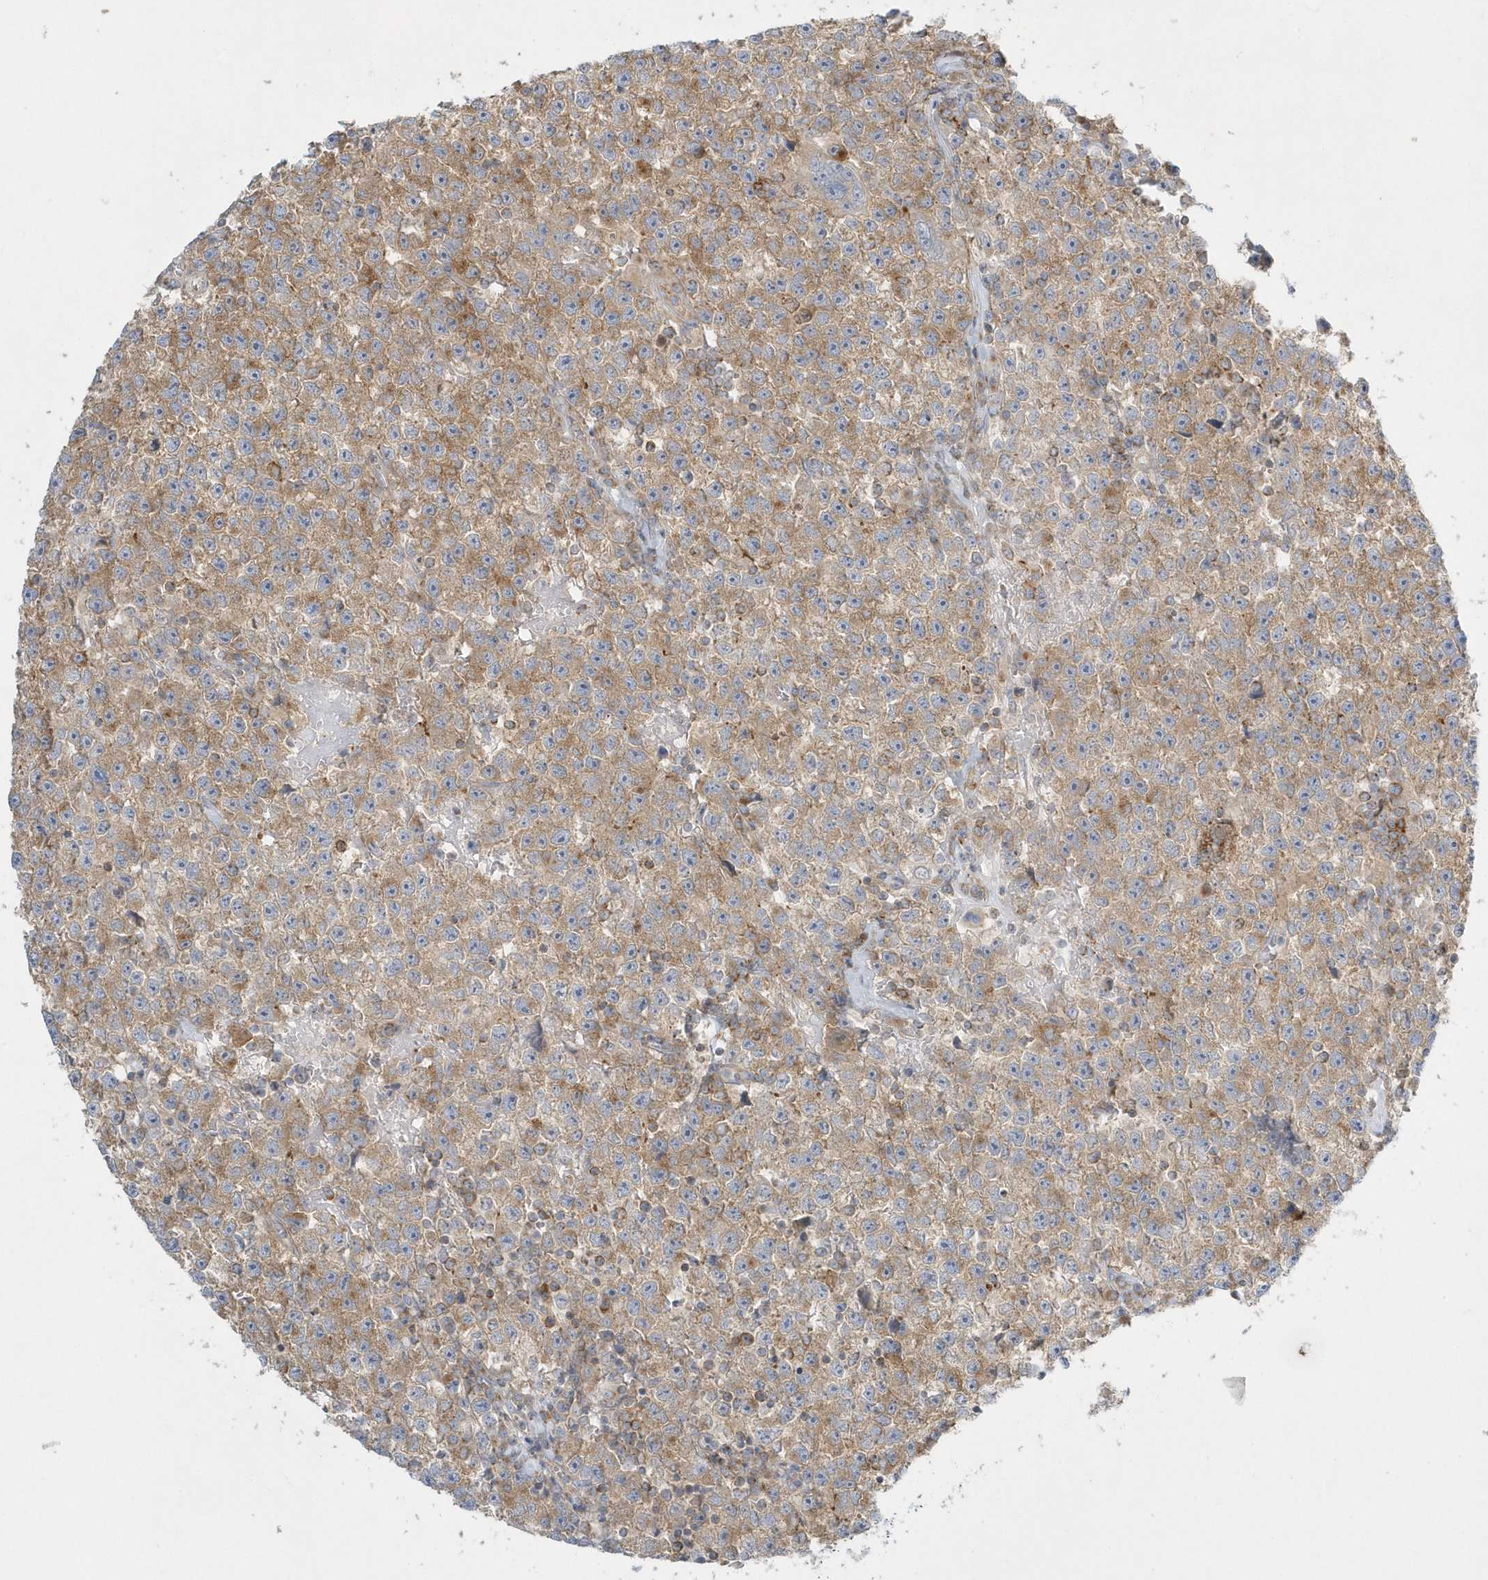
{"staining": {"intensity": "moderate", "quantity": ">75%", "location": "cytoplasmic/membranous"}, "tissue": "testis cancer", "cell_type": "Tumor cells", "image_type": "cancer", "snomed": [{"axis": "morphology", "description": "Seminoma, NOS"}, {"axis": "topography", "description": "Testis"}], "caption": "Immunohistochemical staining of testis cancer shows moderate cytoplasmic/membranous protein positivity in about >75% of tumor cells.", "gene": "DNAJC18", "patient": {"sex": "male", "age": 22}}